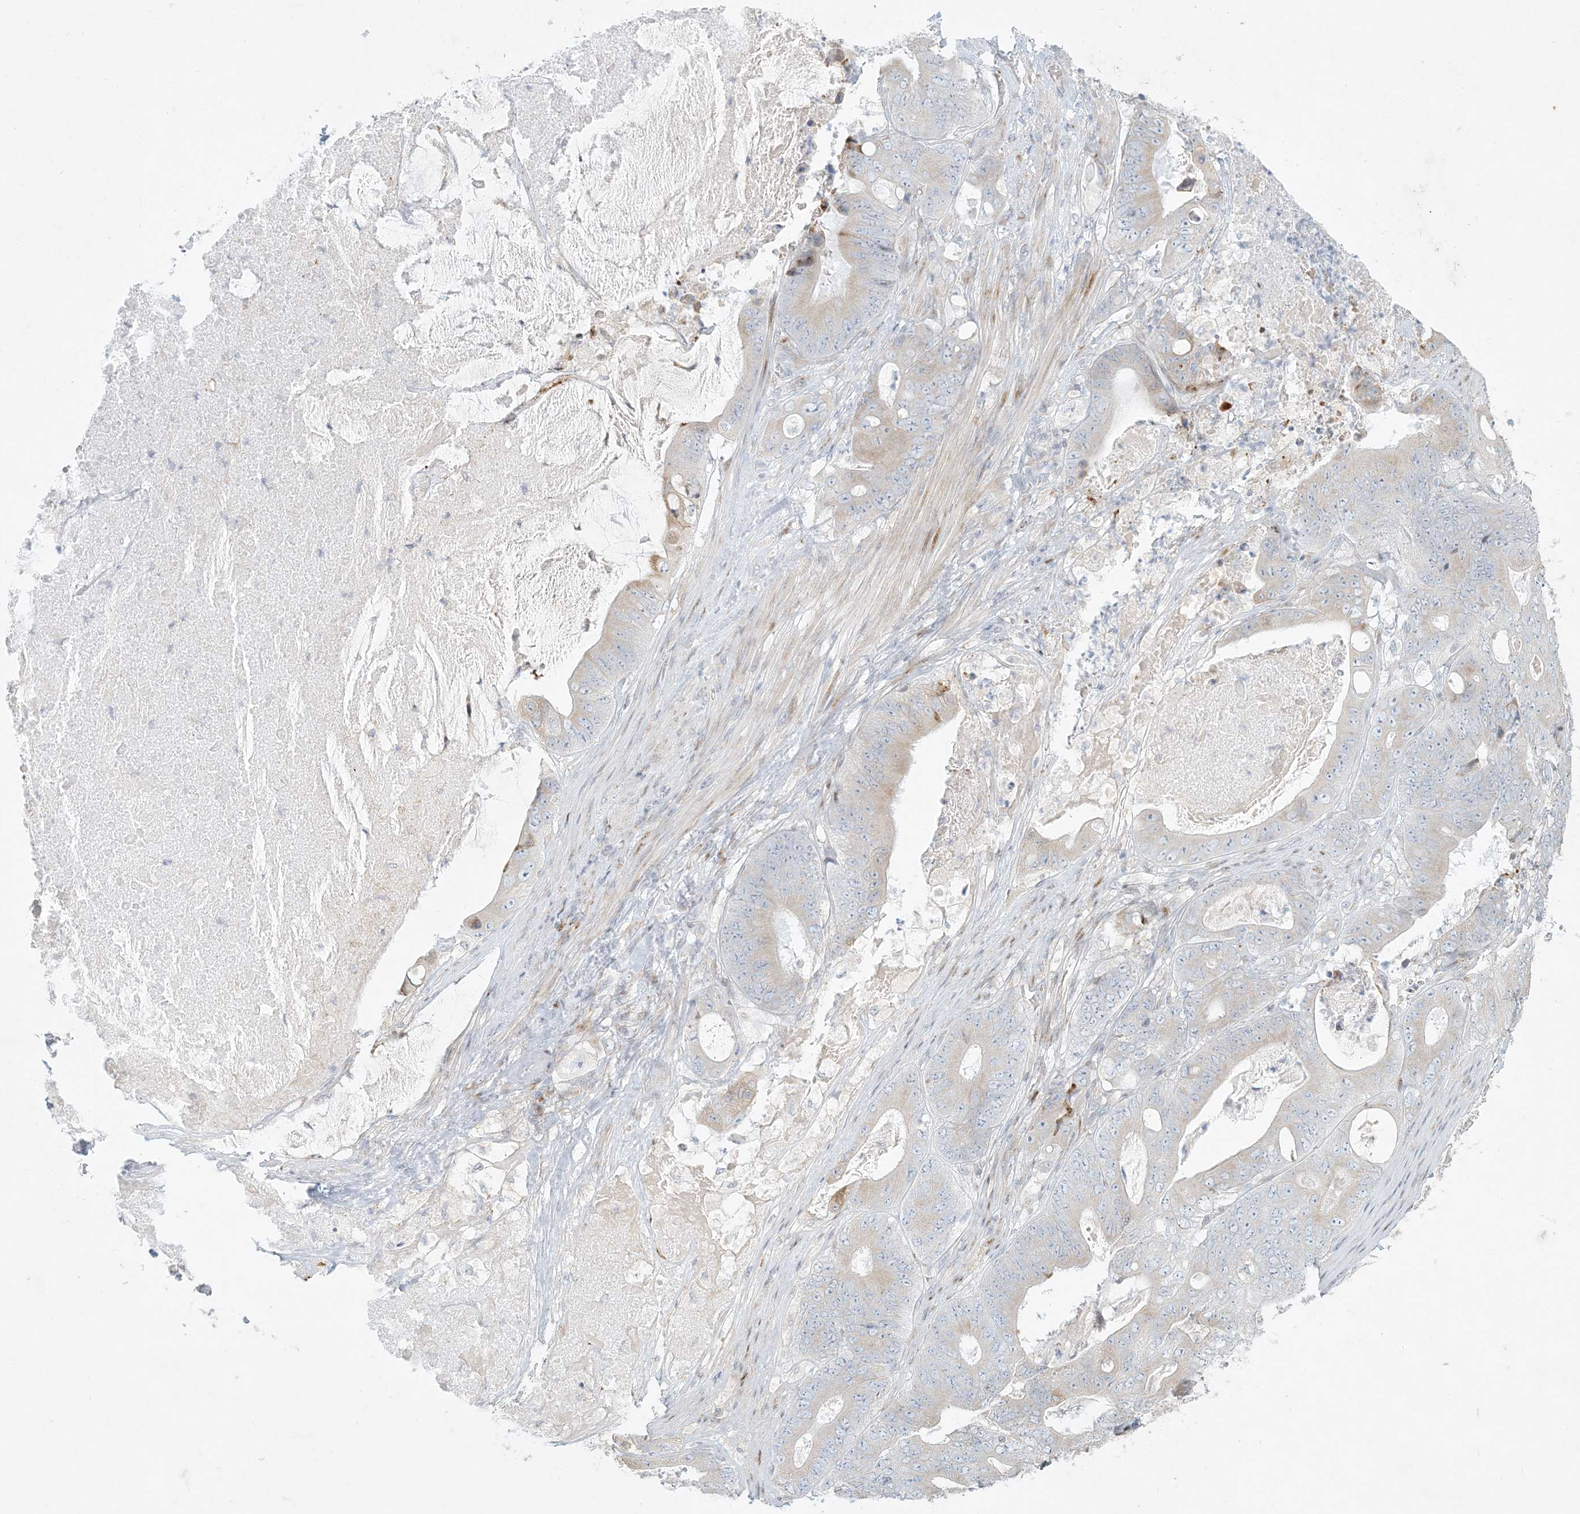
{"staining": {"intensity": "negative", "quantity": "none", "location": "none"}, "tissue": "stomach cancer", "cell_type": "Tumor cells", "image_type": "cancer", "snomed": [{"axis": "morphology", "description": "Adenocarcinoma, NOS"}, {"axis": "topography", "description": "Stomach"}], "caption": "High power microscopy photomicrograph of an IHC histopathology image of stomach adenocarcinoma, revealing no significant expression in tumor cells.", "gene": "ZNF385D", "patient": {"sex": "female", "age": 73}}